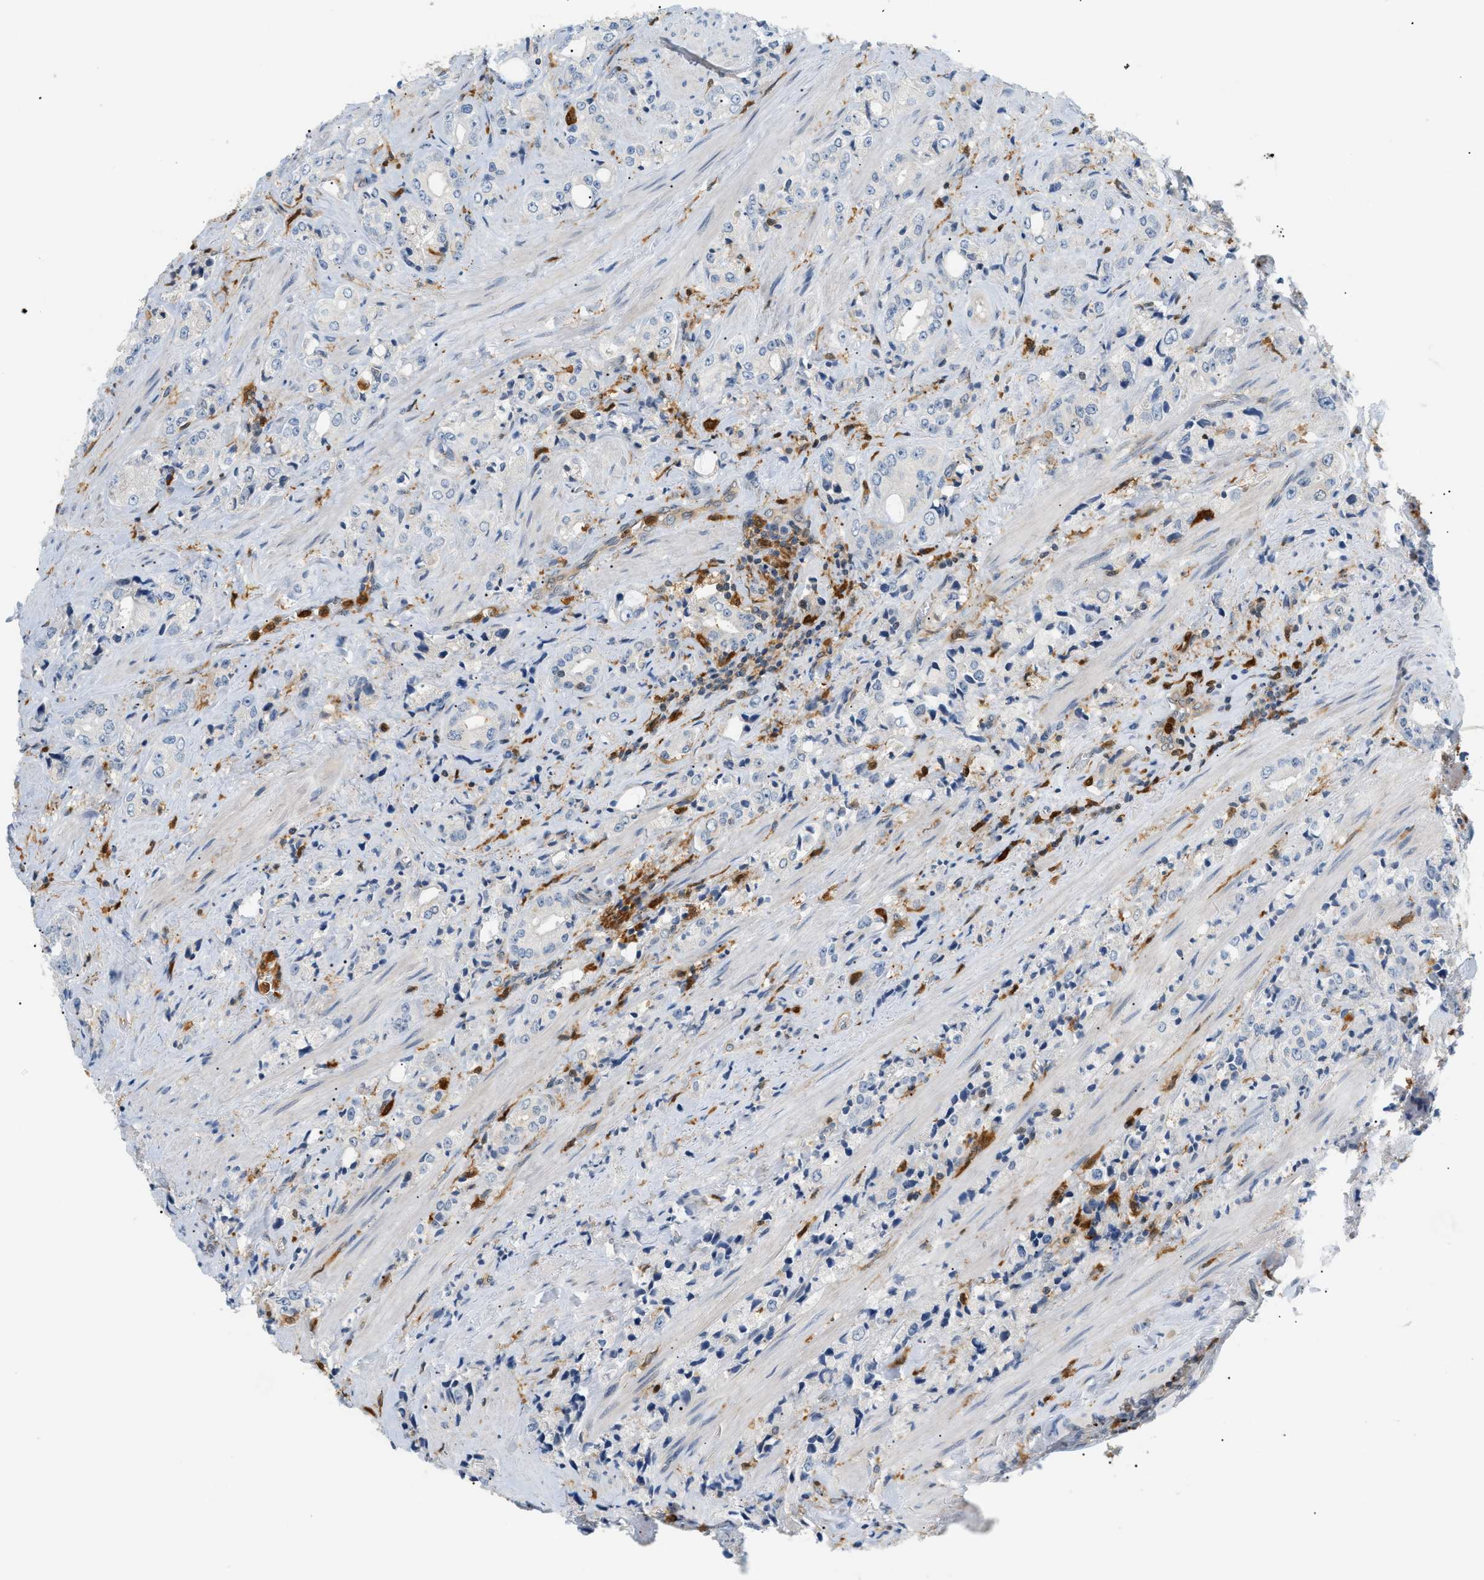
{"staining": {"intensity": "negative", "quantity": "none", "location": "none"}, "tissue": "prostate cancer", "cell_type": "Tumor cells", "image_type": "cancer", "snomed": [{"axis": "morphology", "description": "Adenocarcinoma, High grade"}, {"axis": "topography", "description": "Prostate"}], "caption": "High magnification brightfield microscopy of prostate cancer stained with DAB (brown) and counterstained with hematoxylin (blue): tumor cells show no significant expression. (DAB (3,3'-diaminobenzidine) immunohistochemistry with hematoxylin counter stain).", "gene": "PYCARD", "patient": {"sex": "male", "age": 61}}